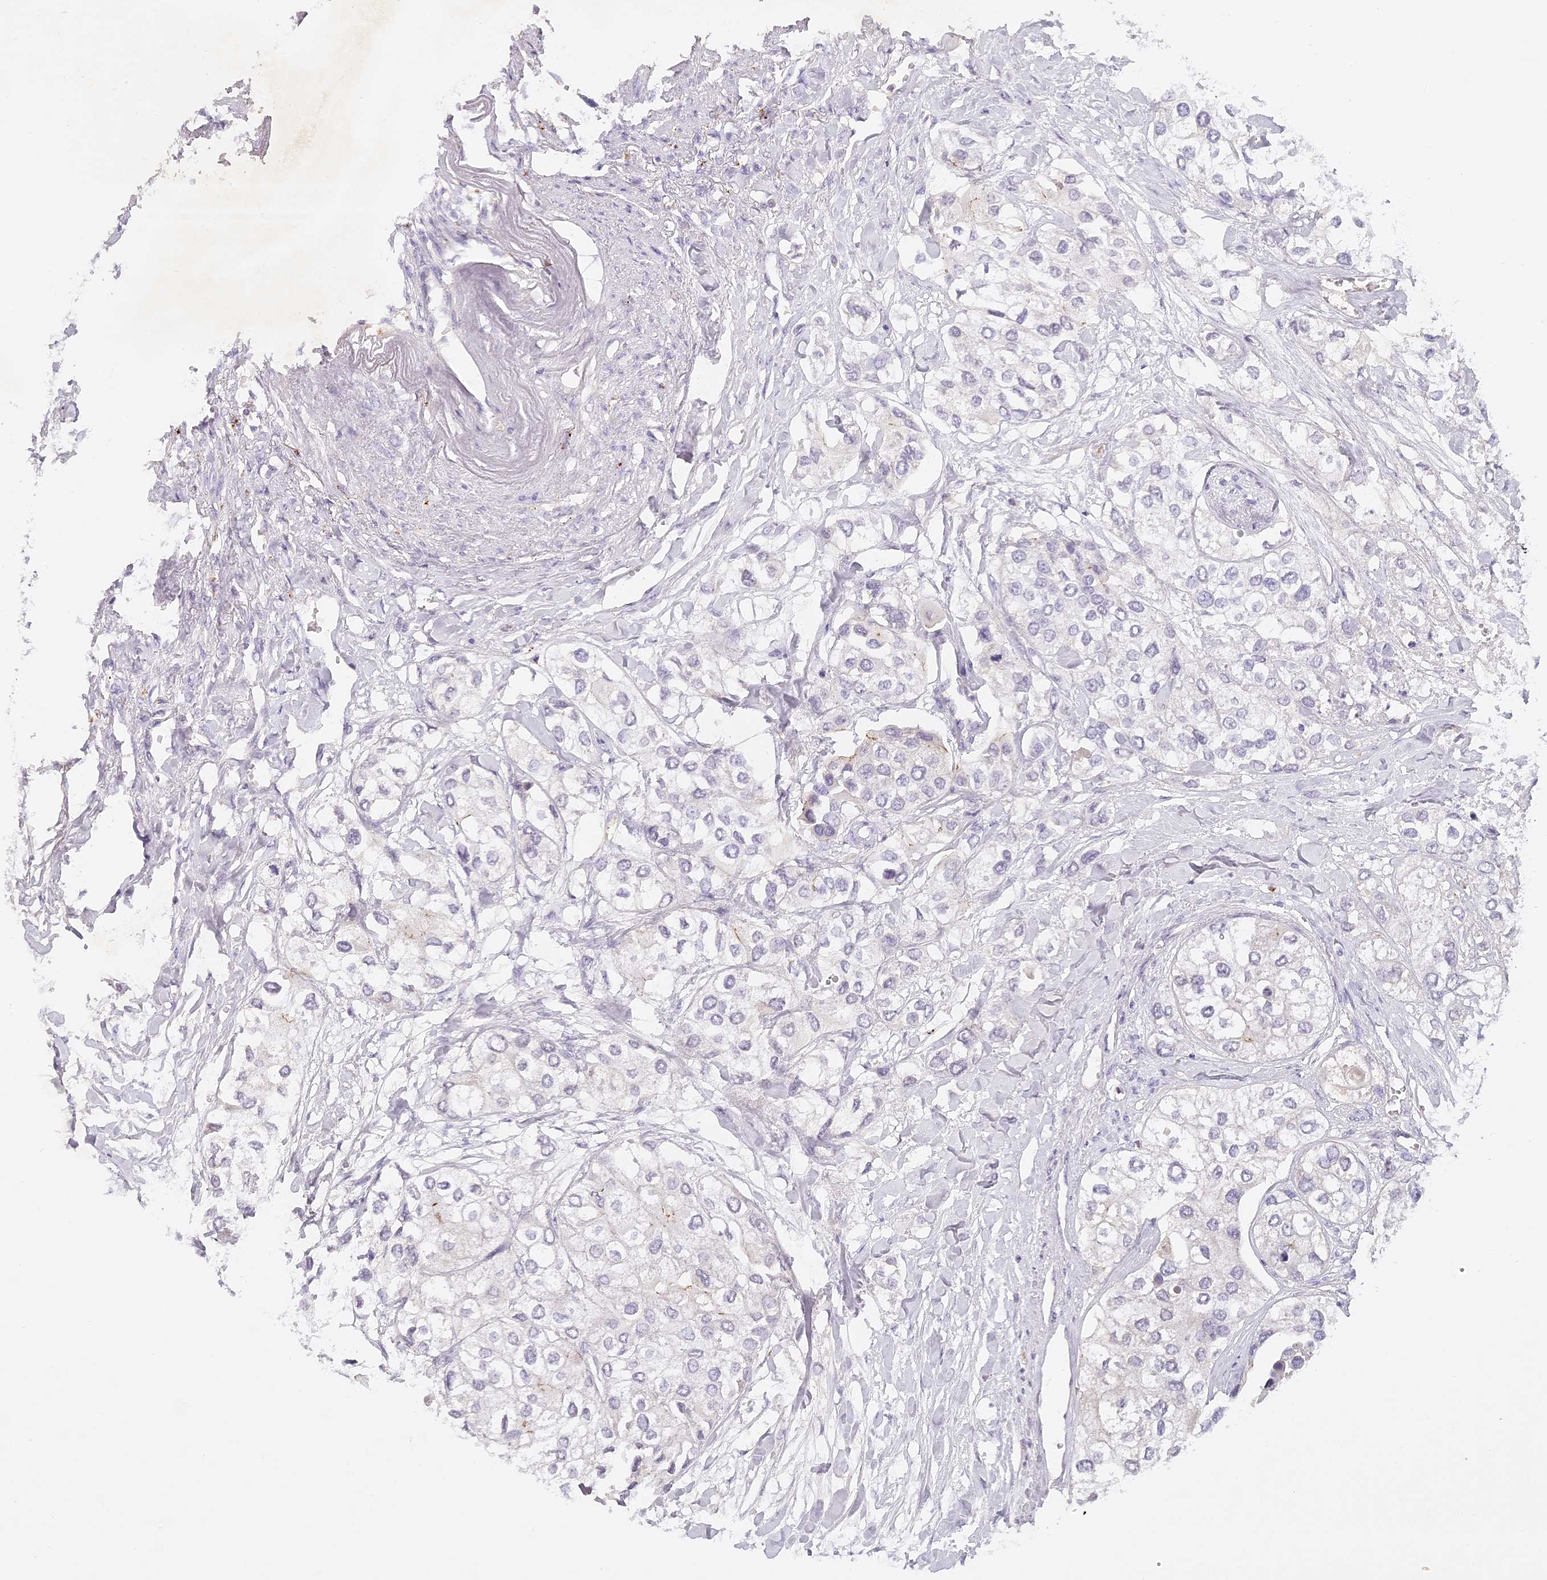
{"staining": {"intensity": "negative", "quantity": "none", "location": "none"}, "tissue": "urothelial cancer", "cell_type": "Tumor cells", "image_type": "cancer", "snomed": [{"axis": "morphology", "description": "Urothelial carcinoma, High grade"}, {"axis": "topography", "description": "Urinary bladder"}], "caption": "DAB immunohistochemical staining of urothelial carcinoma (high-grade) displays no significant positivity in tumor cells.", "gene": "ELL3", "patient": {"sex": "male", "age": 64}}